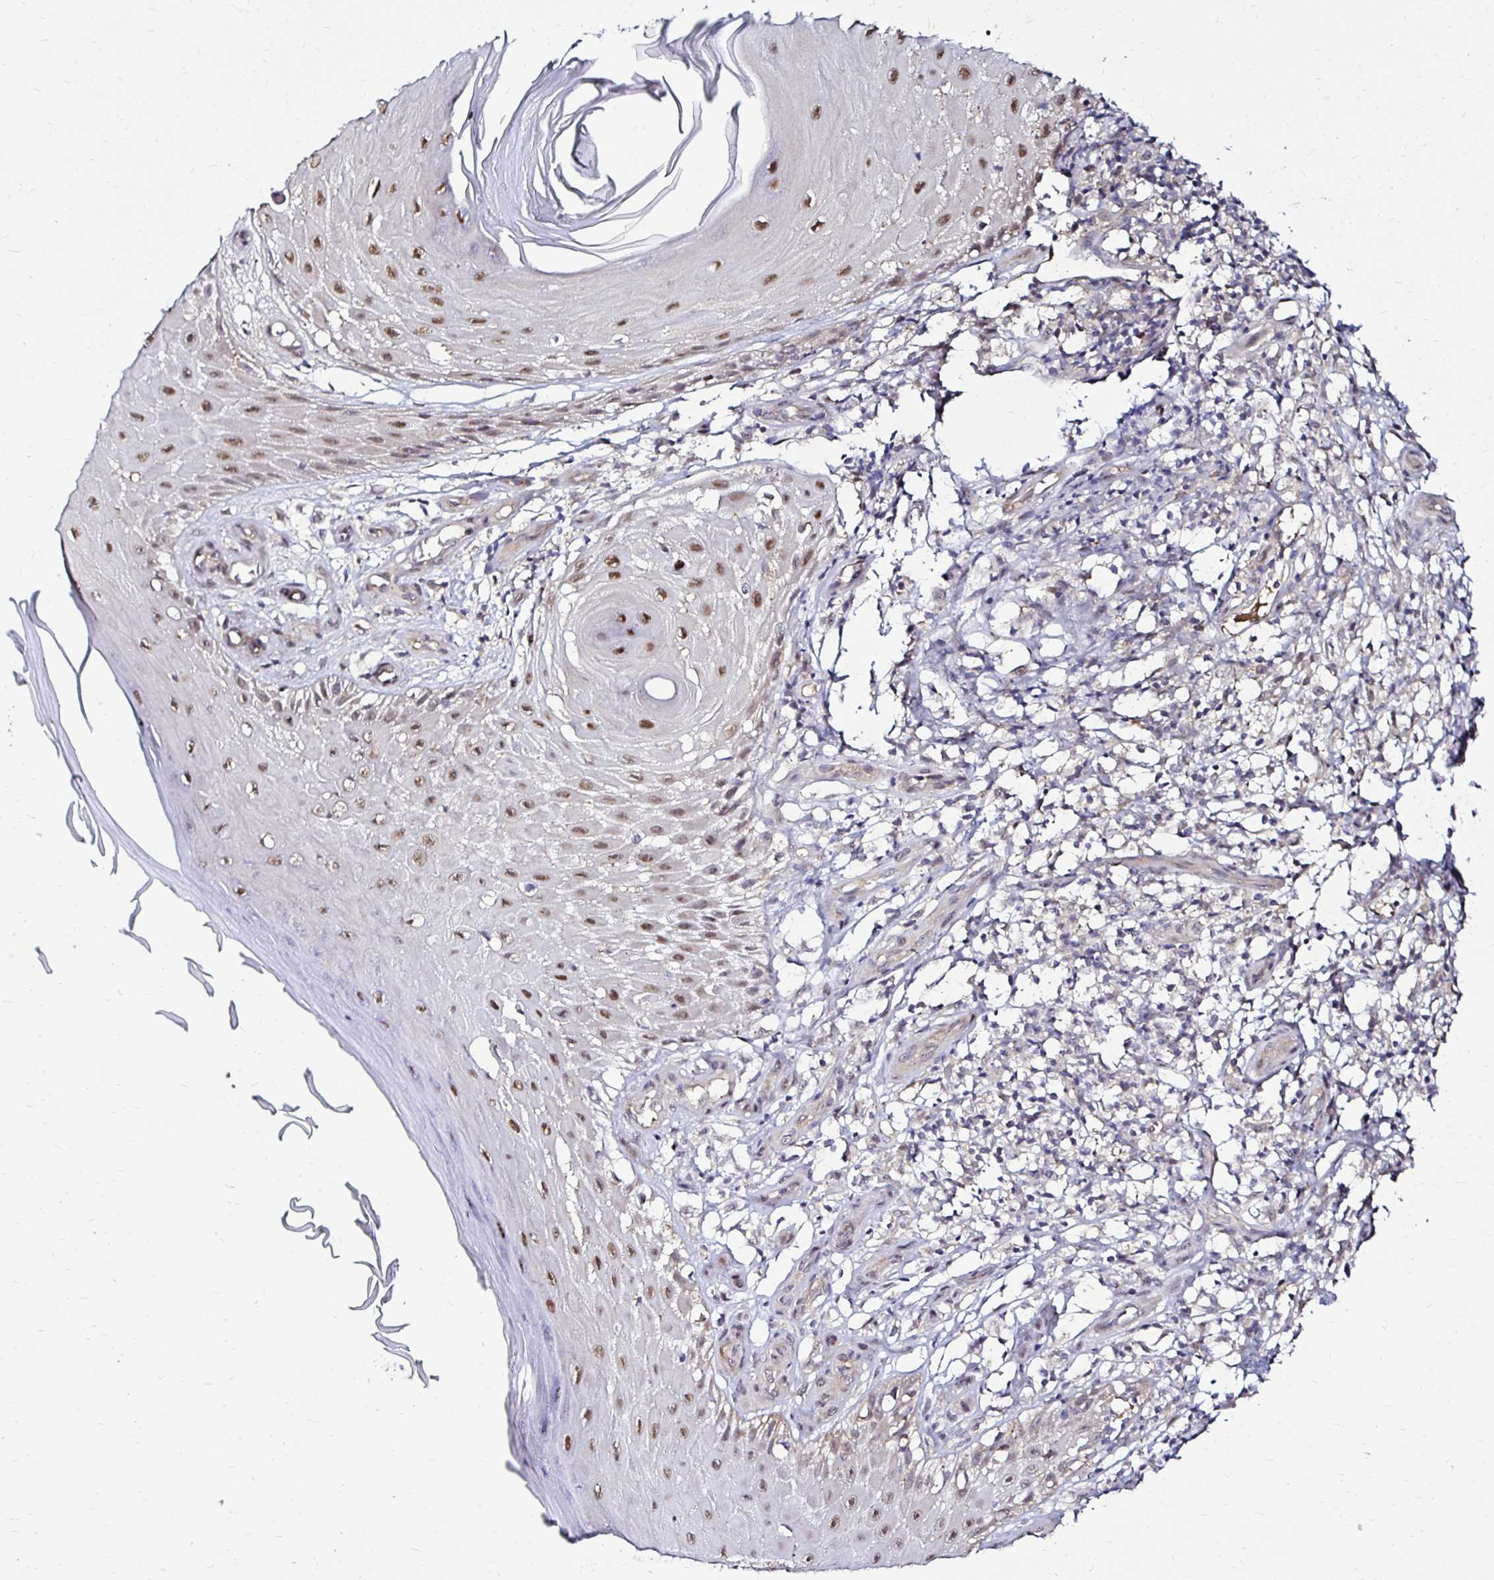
{"staining": {"intensity": "moderate", "quantity": "25%-75%", "location": "nuclear"}, "tissue": "skin cancer", "cell_type": "Tumor cells", "image_type": "cancer", "snomed": [{"axis": "morphology", "description": "Squamous cell carcinoma, NOS"}, {"axis": "topography", "description": "Skin"}], "caption": "The image demonstrates staining of skin cancer (squamous cell carcinoma), revealing moderate nuclear protein staining (brown color) within tumor cells.", "gene": "PSMD3", "patient": {"sex": "female", "age": 77}}